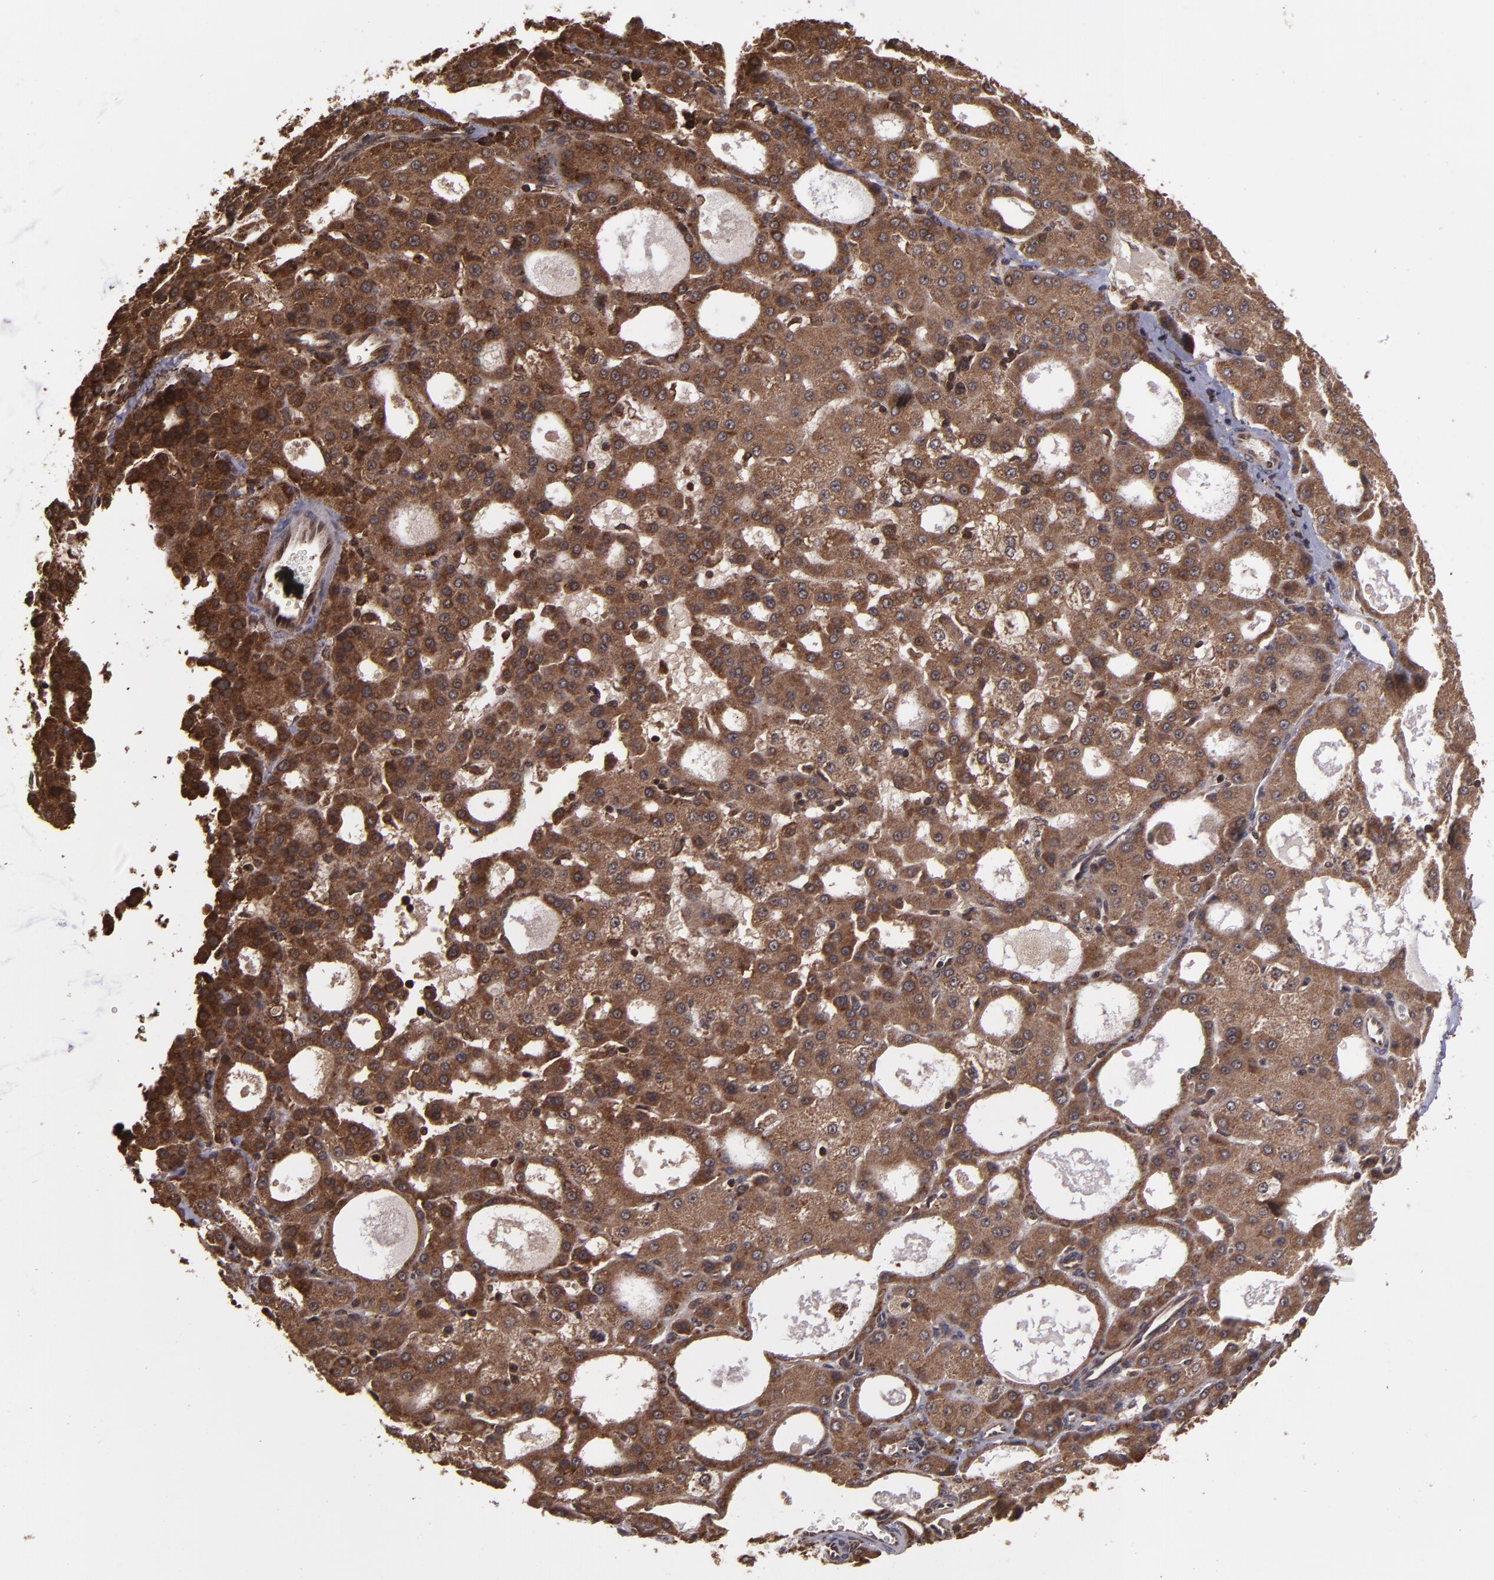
{"staining": {"intensity": "strong", "quantity": ">75%", "location": "cytoplasmic/membranous,nuclear"}, "tissue": "liver cancer", "cell_type": "Tumor cells", "image_type": "cancer", "snomed": [{"axis": "morphology", "description": "Carcinoma, Hepatocellular, NOS"}, {"axis": "topography", "description": "Liver"}], "caption": "Immunohistochemistry of human liver hepatocellular carcinoma exhibits high levels of strong cytoplasmic/membranous and nuclear positivity in about >75% of tumor cells. (IHC, brightfield microscopy, high magnification).", "gene": "EIF4ENIF1", "patient": {"sex": "male", "age": 47}}